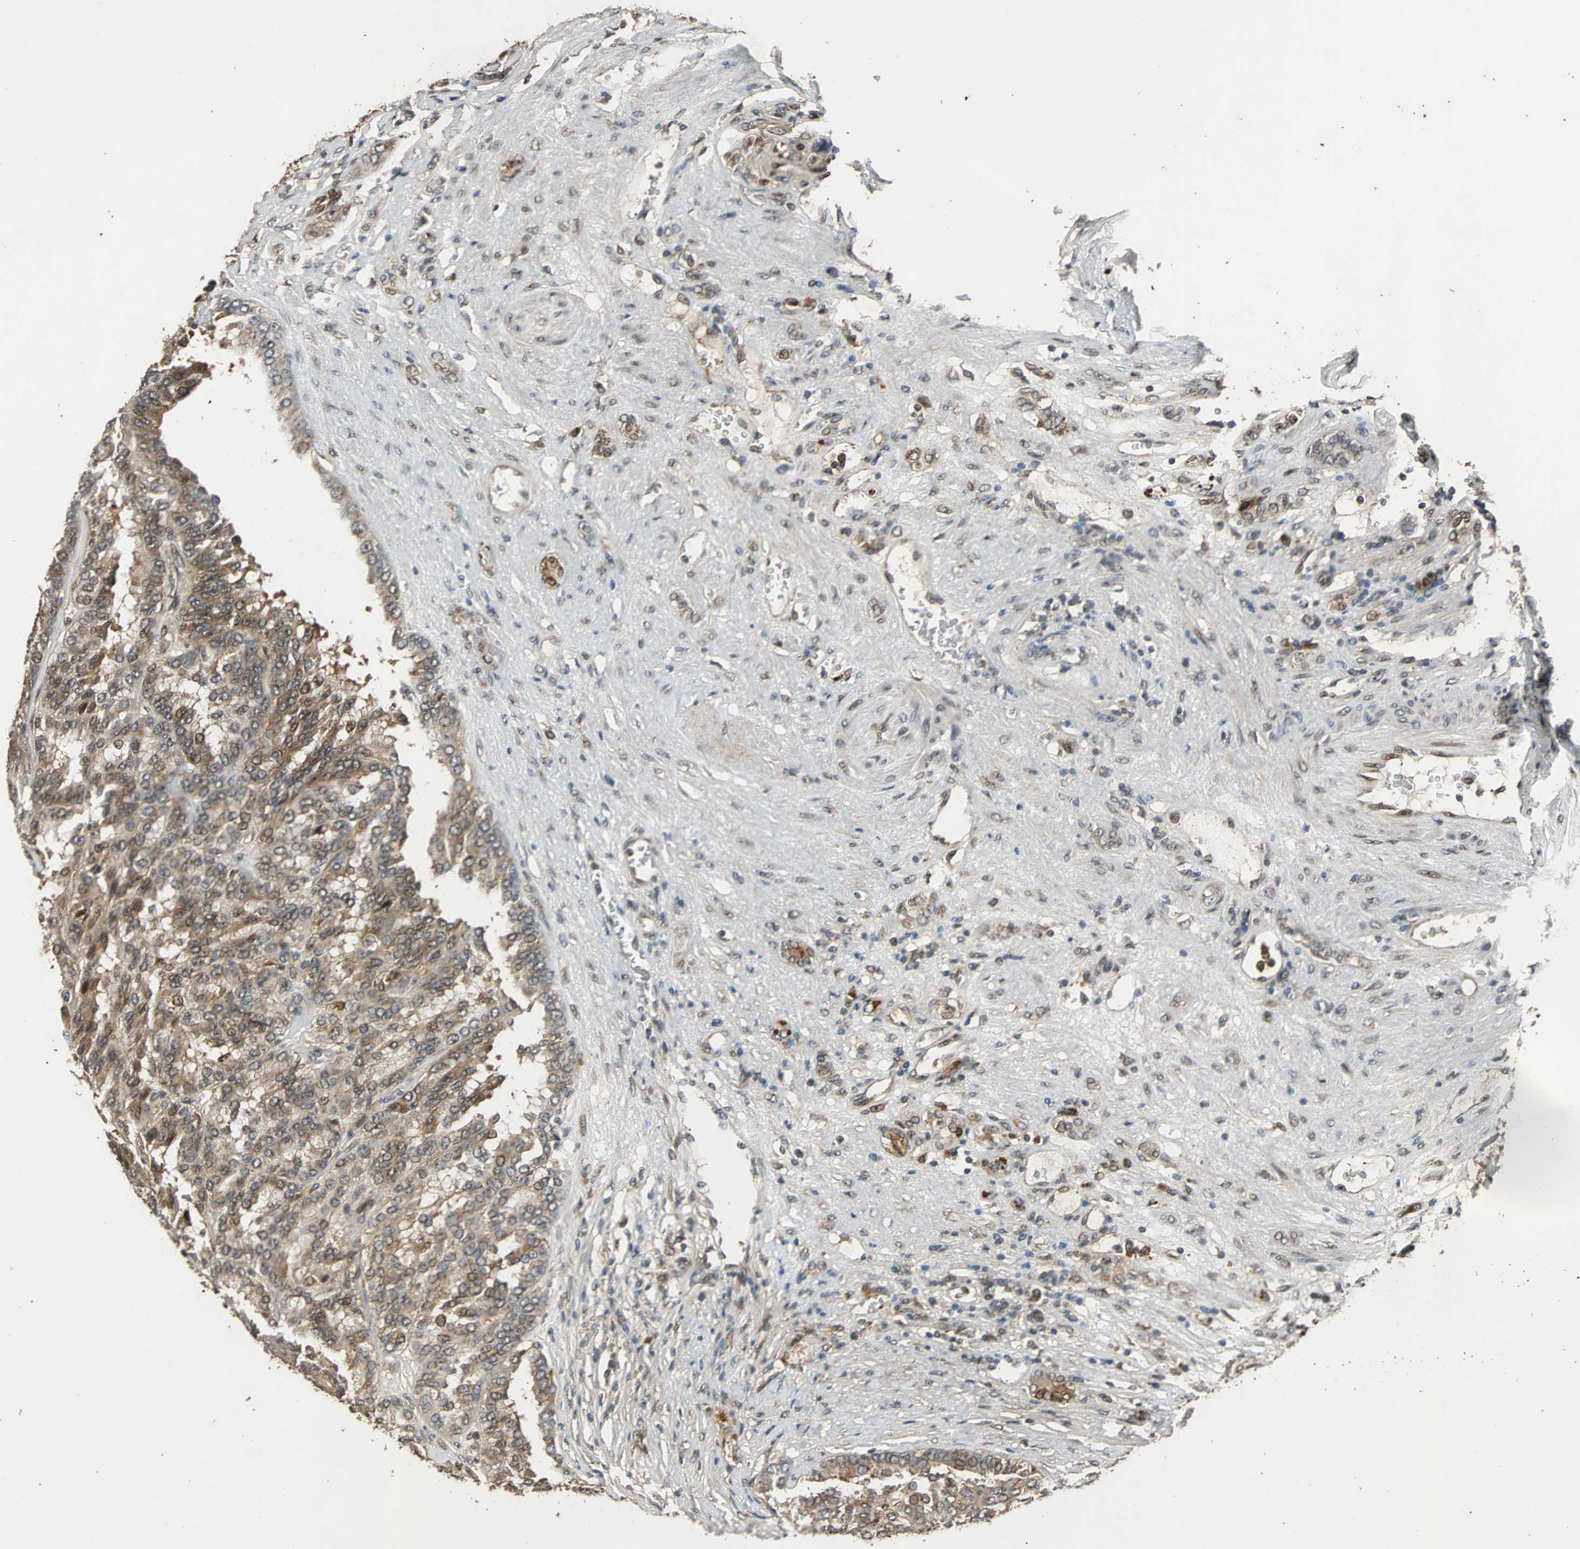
{"staining": {"intensity": "strong", "quantity": ">75%", "location": "cytoplasmic/membranous,nuclear"}, "tissue": "renal cancer", "cell_type": "Tumor cells", "image_type": "cancer", "snomed": [{"axis": "morphology", "description": "Adenocarcinoma, NOS"}, {"axis": "topography", "description": "Kidney"}], "caption": "Adenocarcinoma (renal) tissue reveals strong cytoplasmic/membranous and nuclear positivity in about >75% of tumor cells, visualized by immunohistochemistry.", "gene": "USP31", "patient": {"sex": "male", "age": 46}}